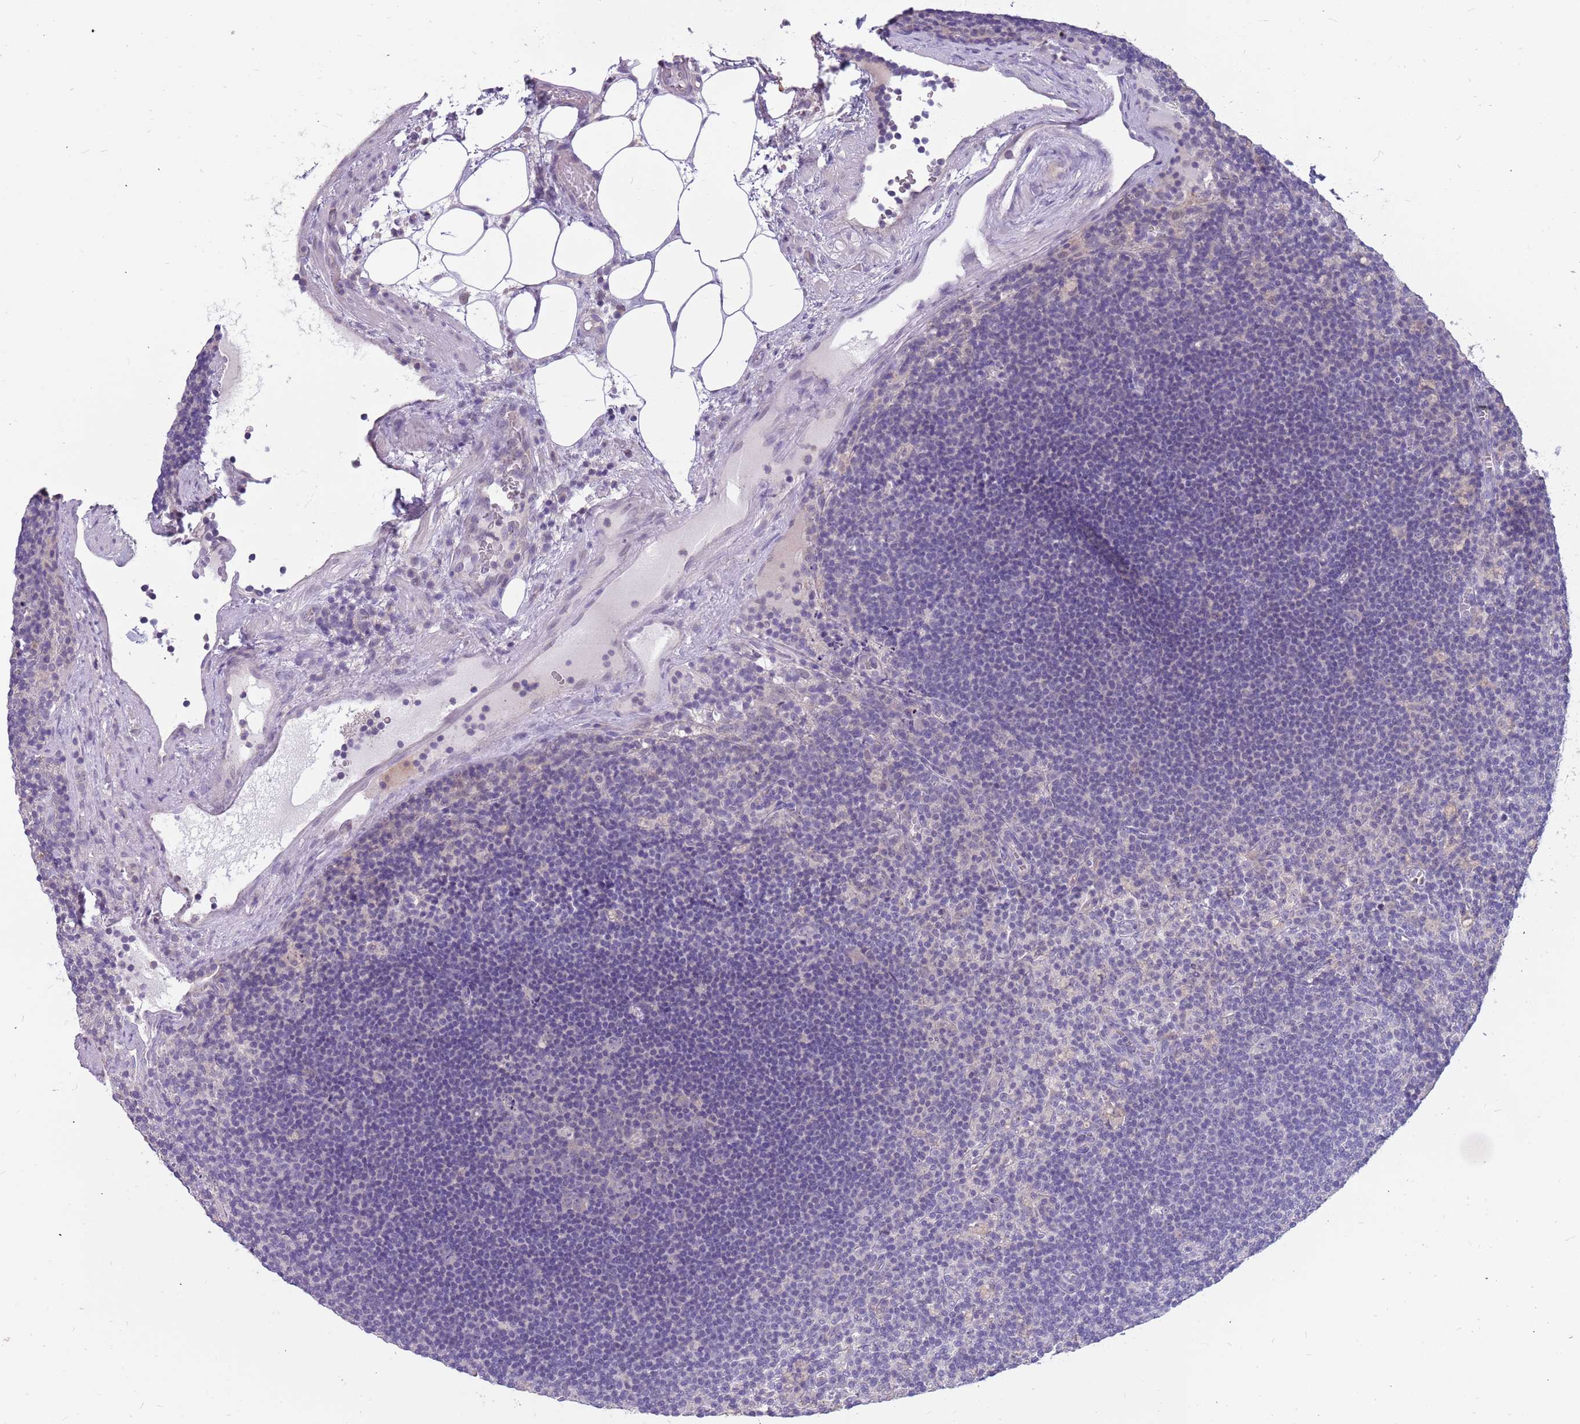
{"staining": {"intensity": "negative", "quantity": "none", "location": "none"}, "tissue": "lymph node", "cell_type": "Germinal center cells", "image_type": "normal", "snomed": [{"axis": "morphology", "description": "Normal tissue, NOS"}, {"axis": "topography", "description": "Lymph node"}], "caption": "Protein analysis of unremarkable lymph node displays no significant positivity in germinal center cells.", "gene": "RHCG", "patient": {"sex": "male", "age": 69}}